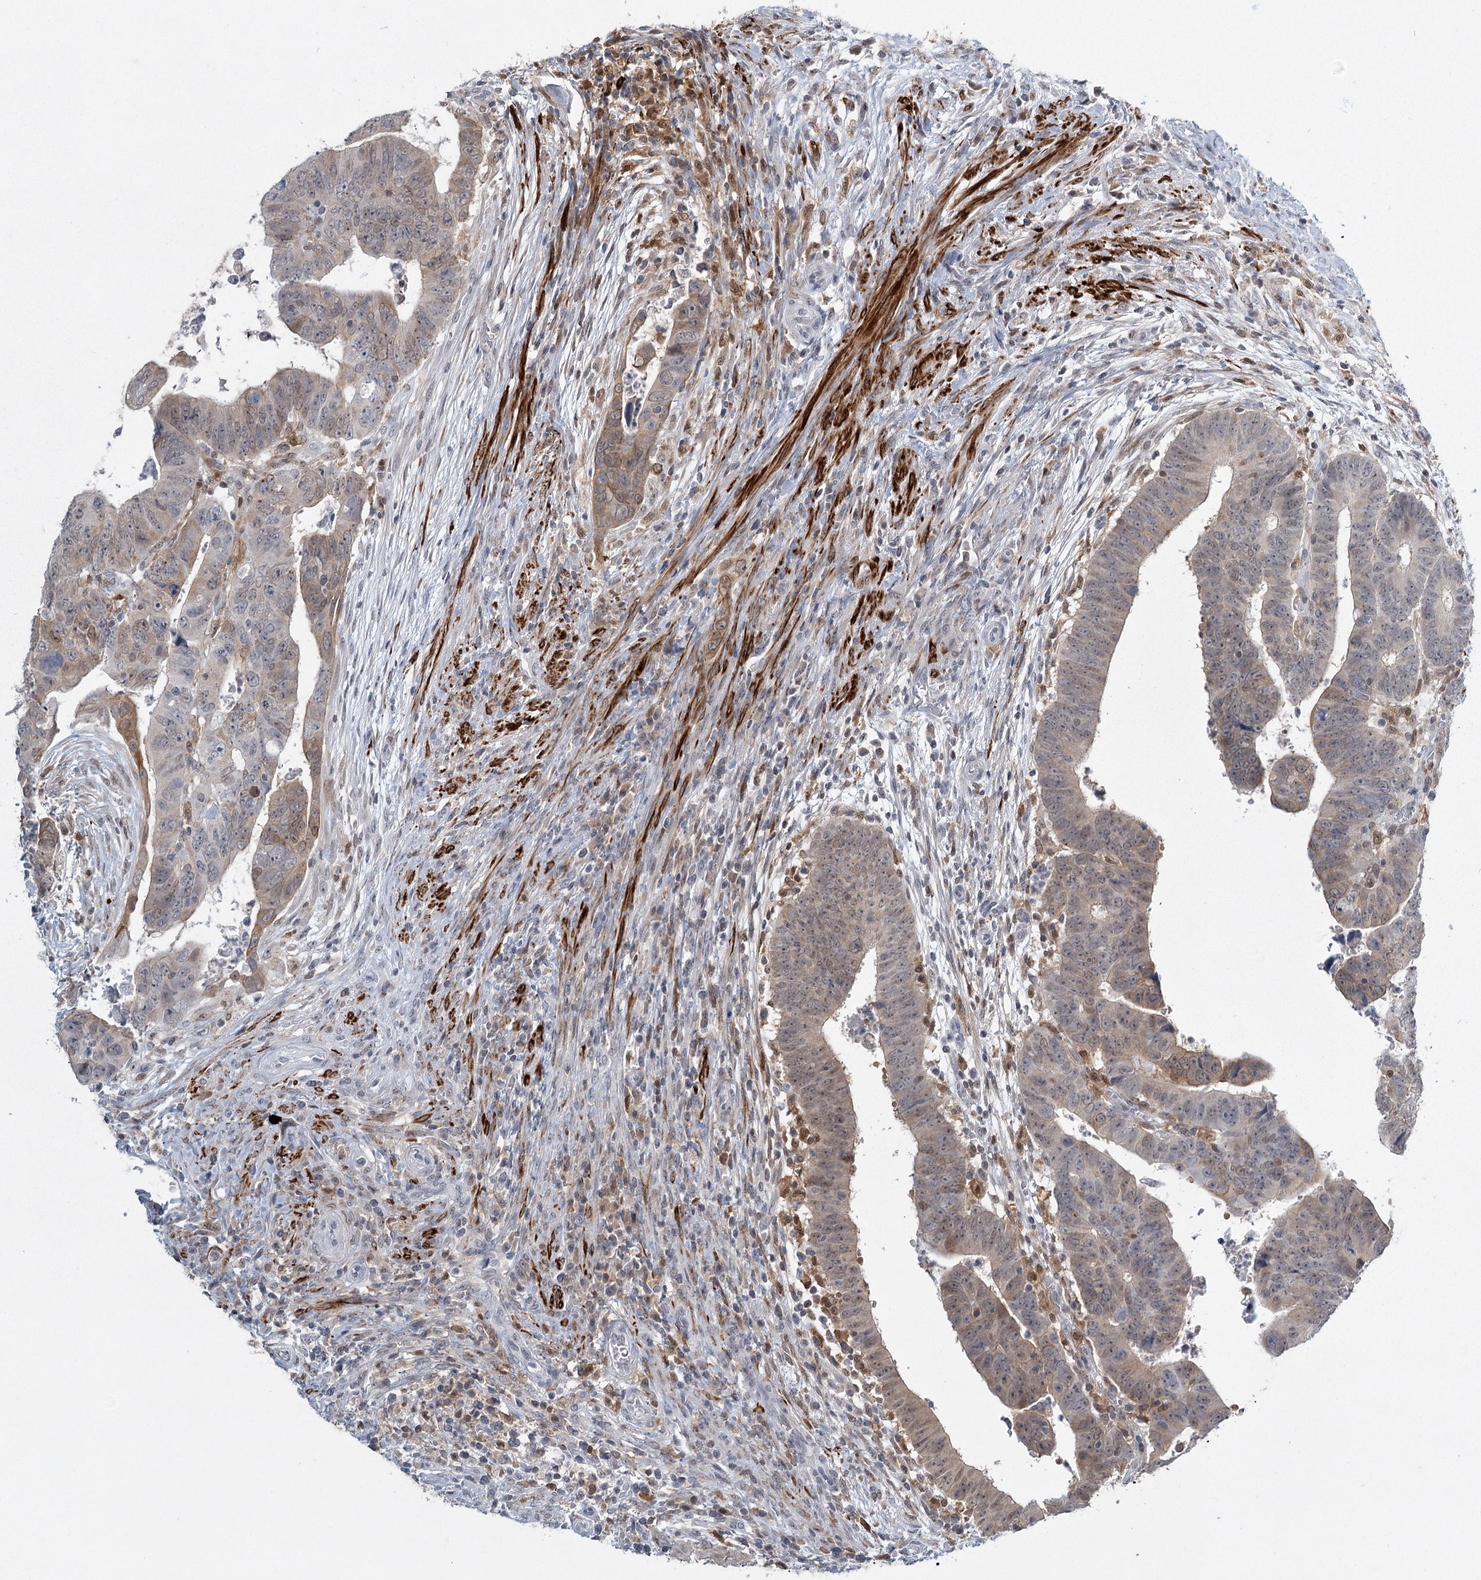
{"staining": {"intensity": "weak", "quantity": "<25%", "location": "cytoplasmic/membranous"}, "tissue": "colorectal cancer", "cell_type": "Tumor cells", "image_type": "cancer", "snomed": [{"axis": "morphology", "description": "Normal tissue, NOS"}, {"axis": "morphology", "description": "Adenocarcinoma, NOS"}, {"axis": "topography", "description": "Rectum"}], "caption": "An immunohistochemistry (IHC) histopathology image of colorectal cancer is shown. There is no staining in tumor cells of colorectal cancer.", "gene": "TMEM70", "patient": {"sex": "female", "age": 65}}